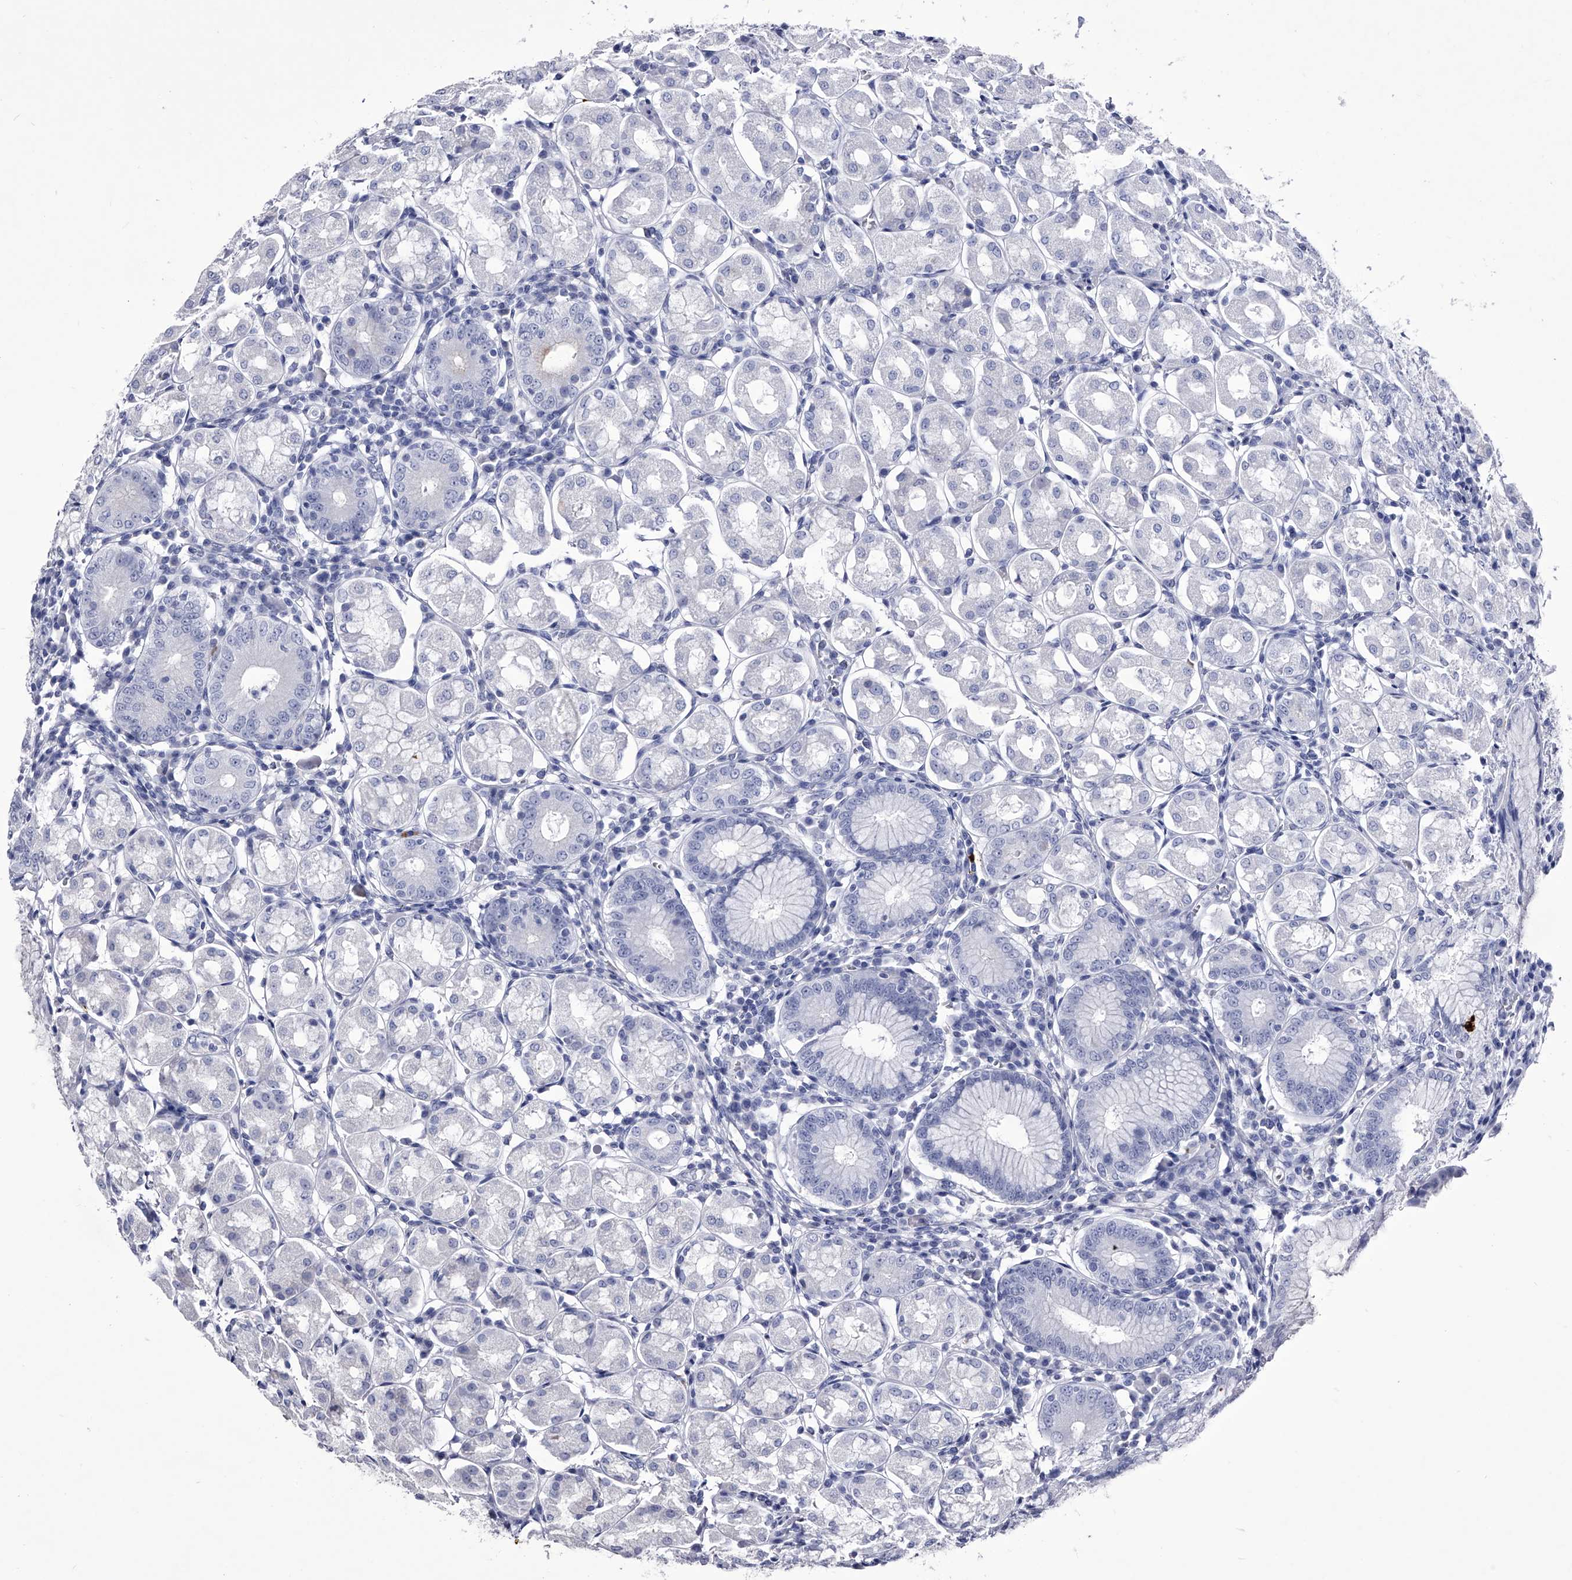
{"staining": {"intensity": "negative", "quantity": "none", "location": "none"}, "tissue": "stomach", "cell_type": "Glandular cells", "image_type": "normal", "snomed": [{"axis": "morphology", "description": "Normal tissue, NOS"}, {"axis": "topography", "description": "Stomach, lower"}], "caption": "Glandular cells show no significant positivity in normal stomach. (Brightfield microscopy of DAB immunohistochemistry (IHC) at high magnification).", "gene": "CRISP2", "patient": {"sex": "female", "age": 56}}